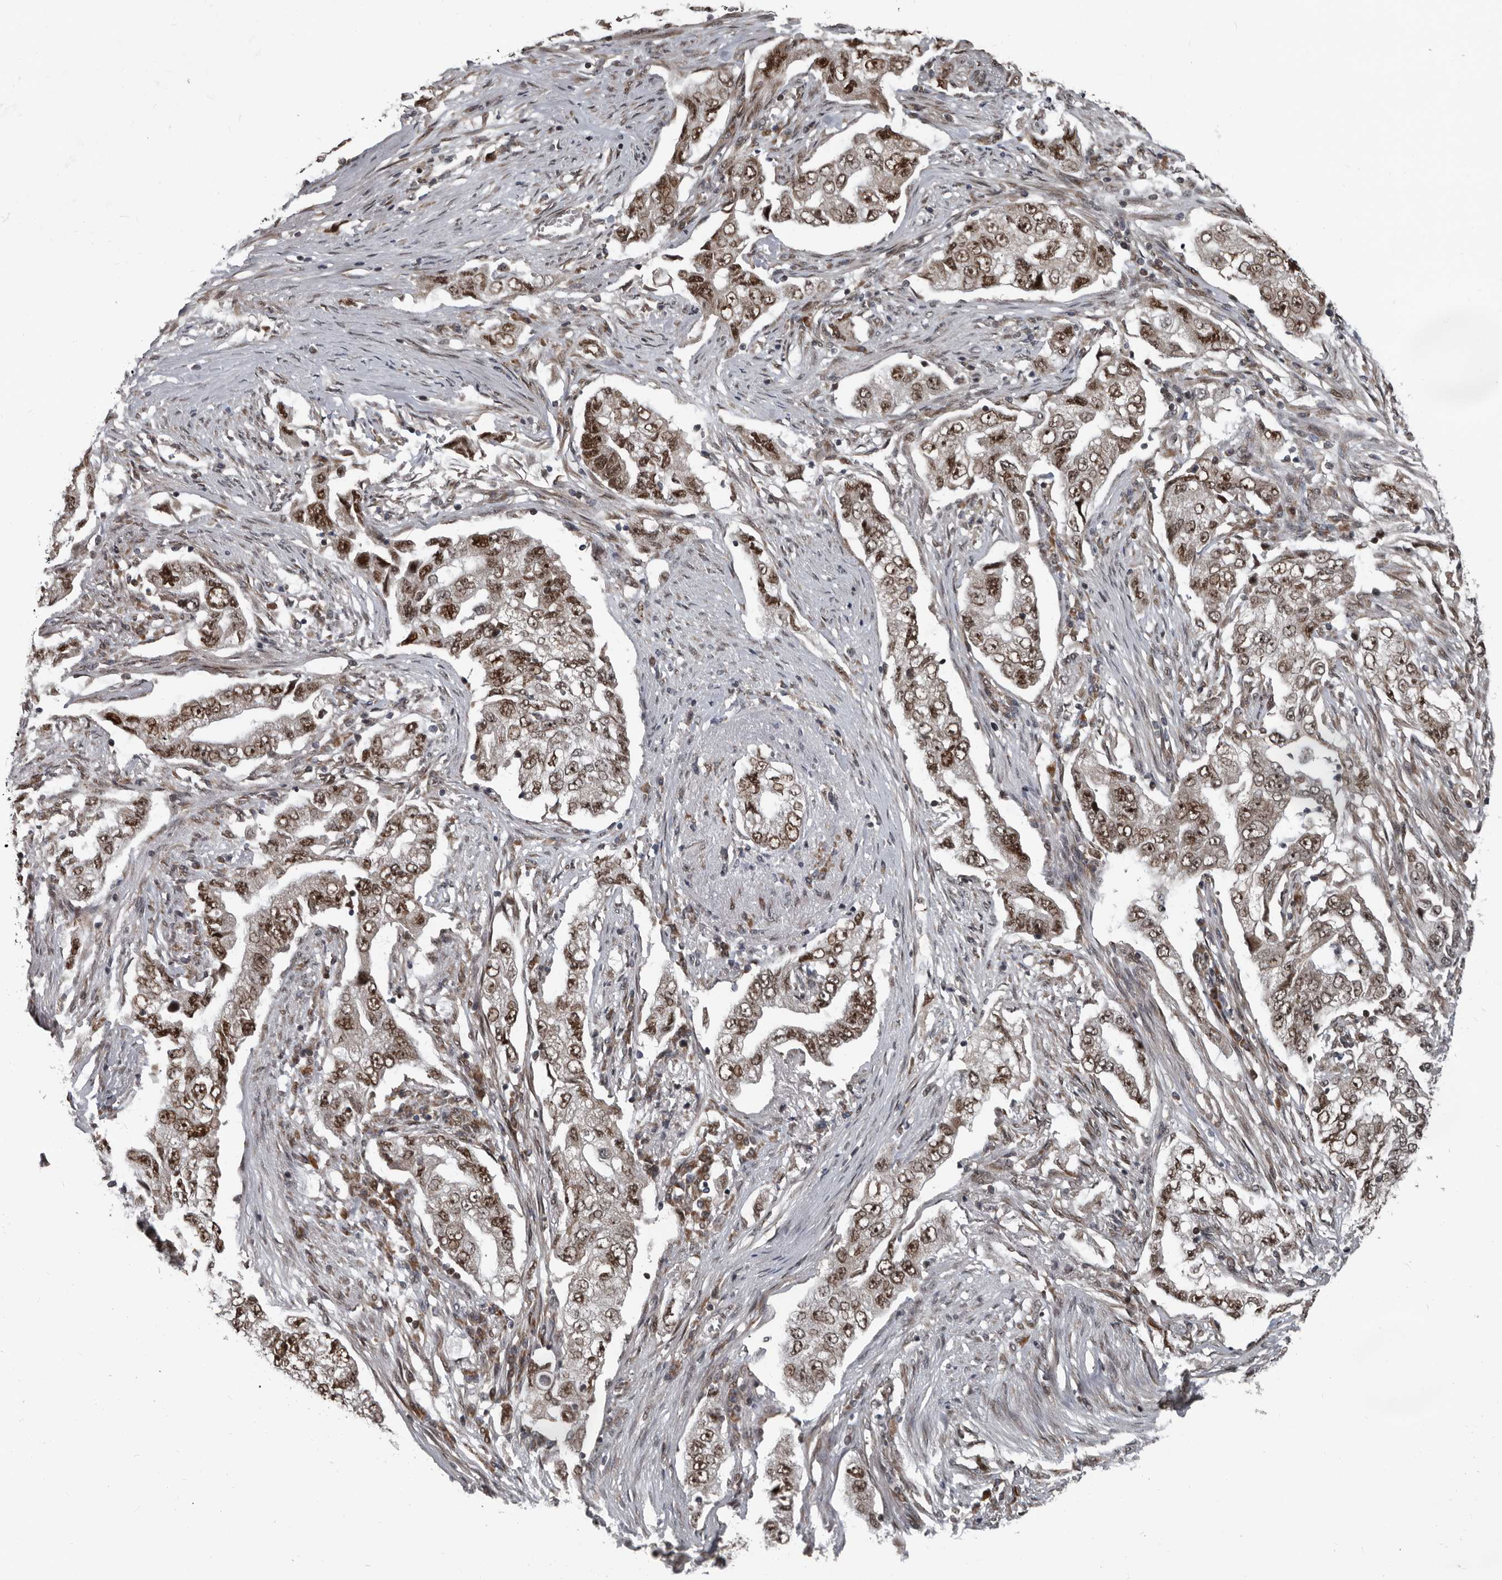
{"staining": {"intensity": "moderate", "quantity": ">75%", "location": "nuclear"}, "tissue": "lung cancer", "cell_type": "Tumor cells", "image_type": "cancer", "snomed": [{"axis": "morphology", "description": "Adenocarcinoma, NOS"}, {"axis": "topography", "description": "Lung"}], "caption": "Moderate nuclear staining is seen in approximately >75% of tumor cells in lung adenocarcinoma.", "gene": "CHD1L", "patient": {"sex": "female", "age": 51}}